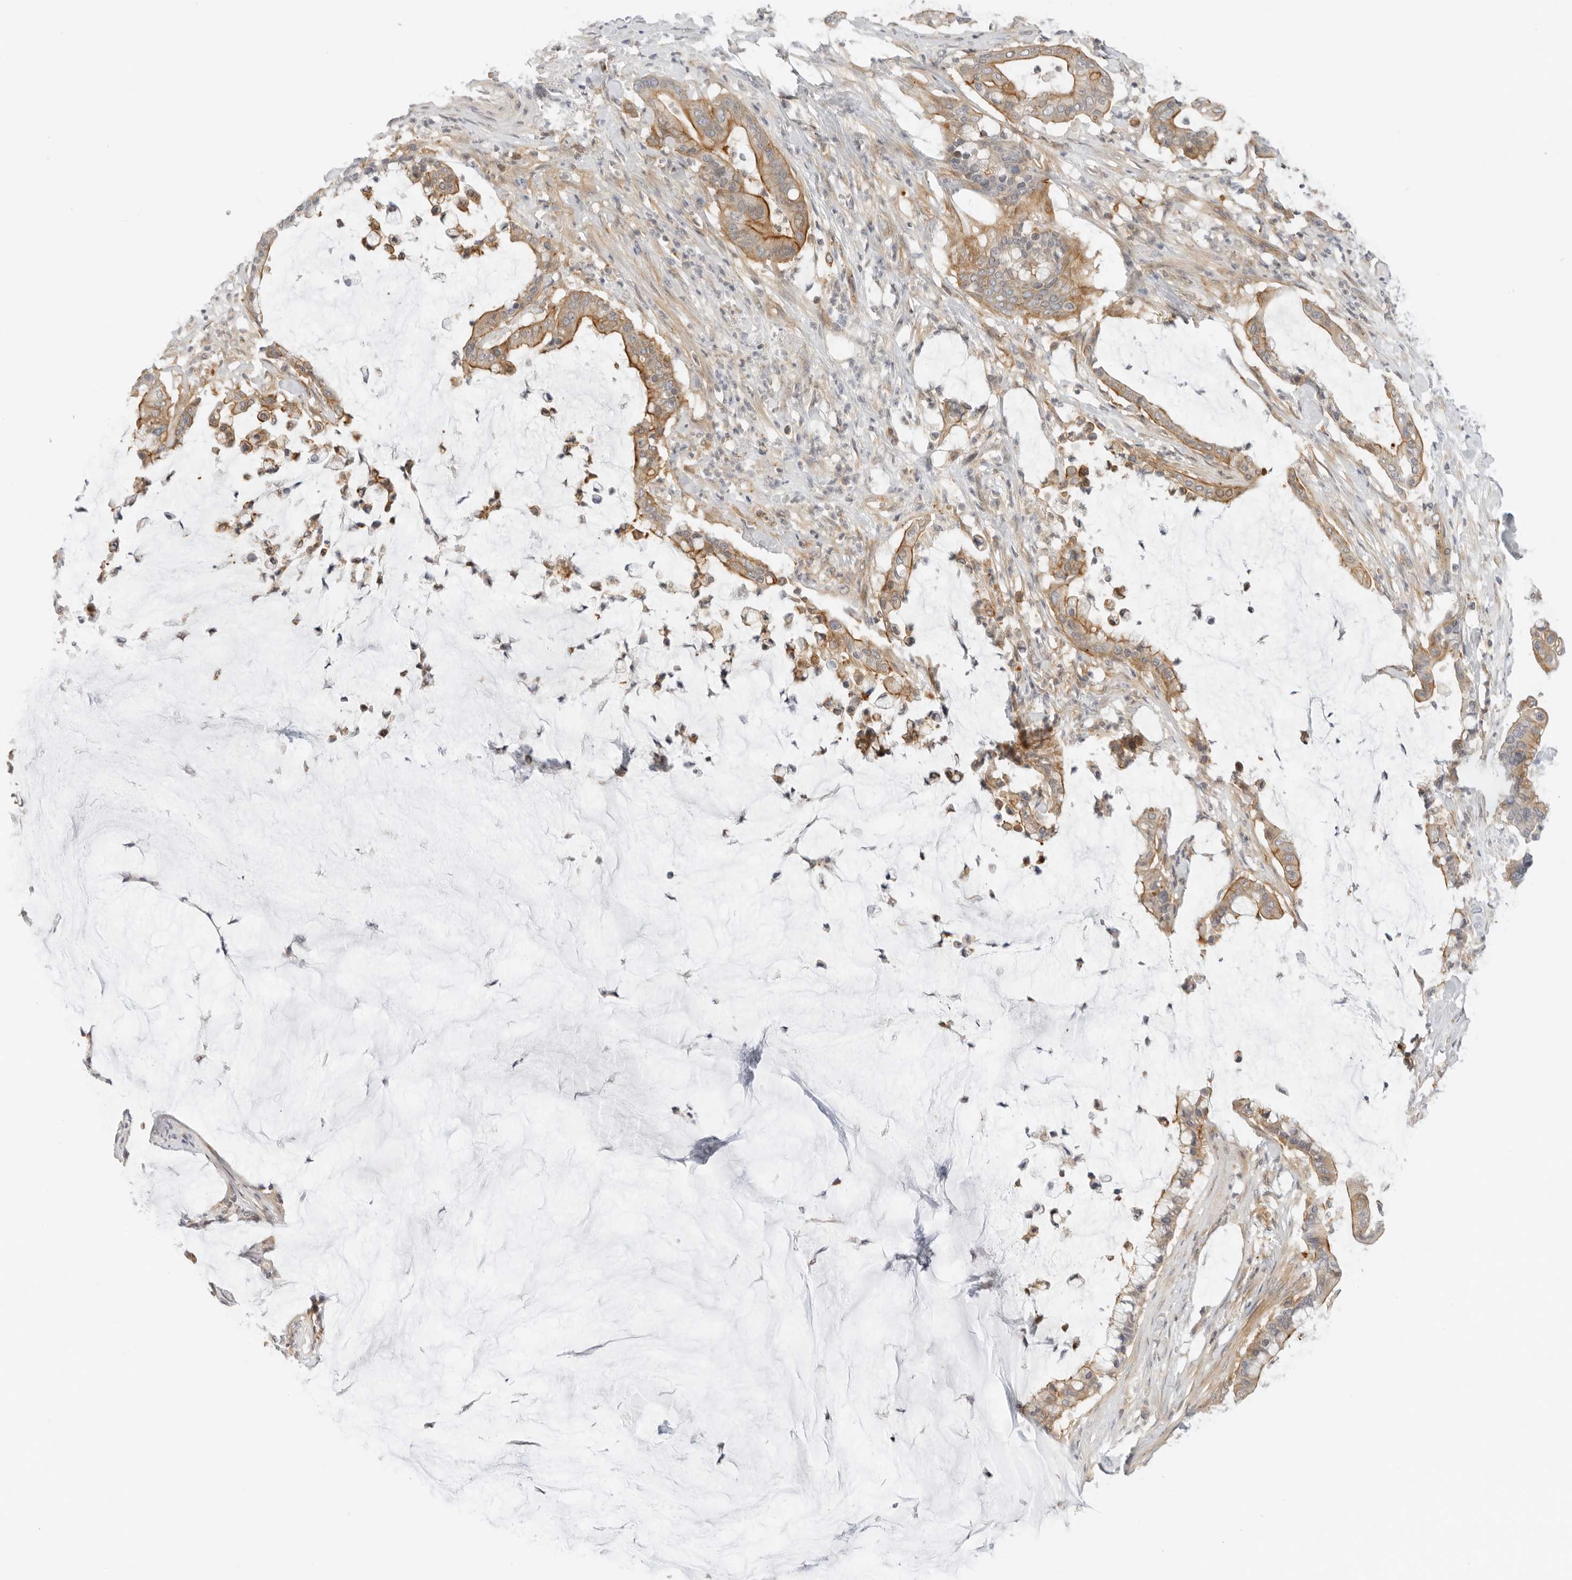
{"staining": {"intensity": "moderate", "quantity": "25%-75%", "location": "cytoplasmic/membranous"}, "tissue": "pancreatic cancer", "cell_type": "Tumor cells", "image_type": "cancer", "snomed": [{"axis": "morphology", "description": "Adenocarcinoma, NOS"}, {"axis": "topography", "description": "Pancreas"}], "caption": "Tumor cells display medium levels of moderate cytoplasmic/membranous expression in approximately 25%-75% of cells in human pancreatic adenocarcinoma.", "gene": "OSCP1", "patient": {"sex": "male", "age": 41}}